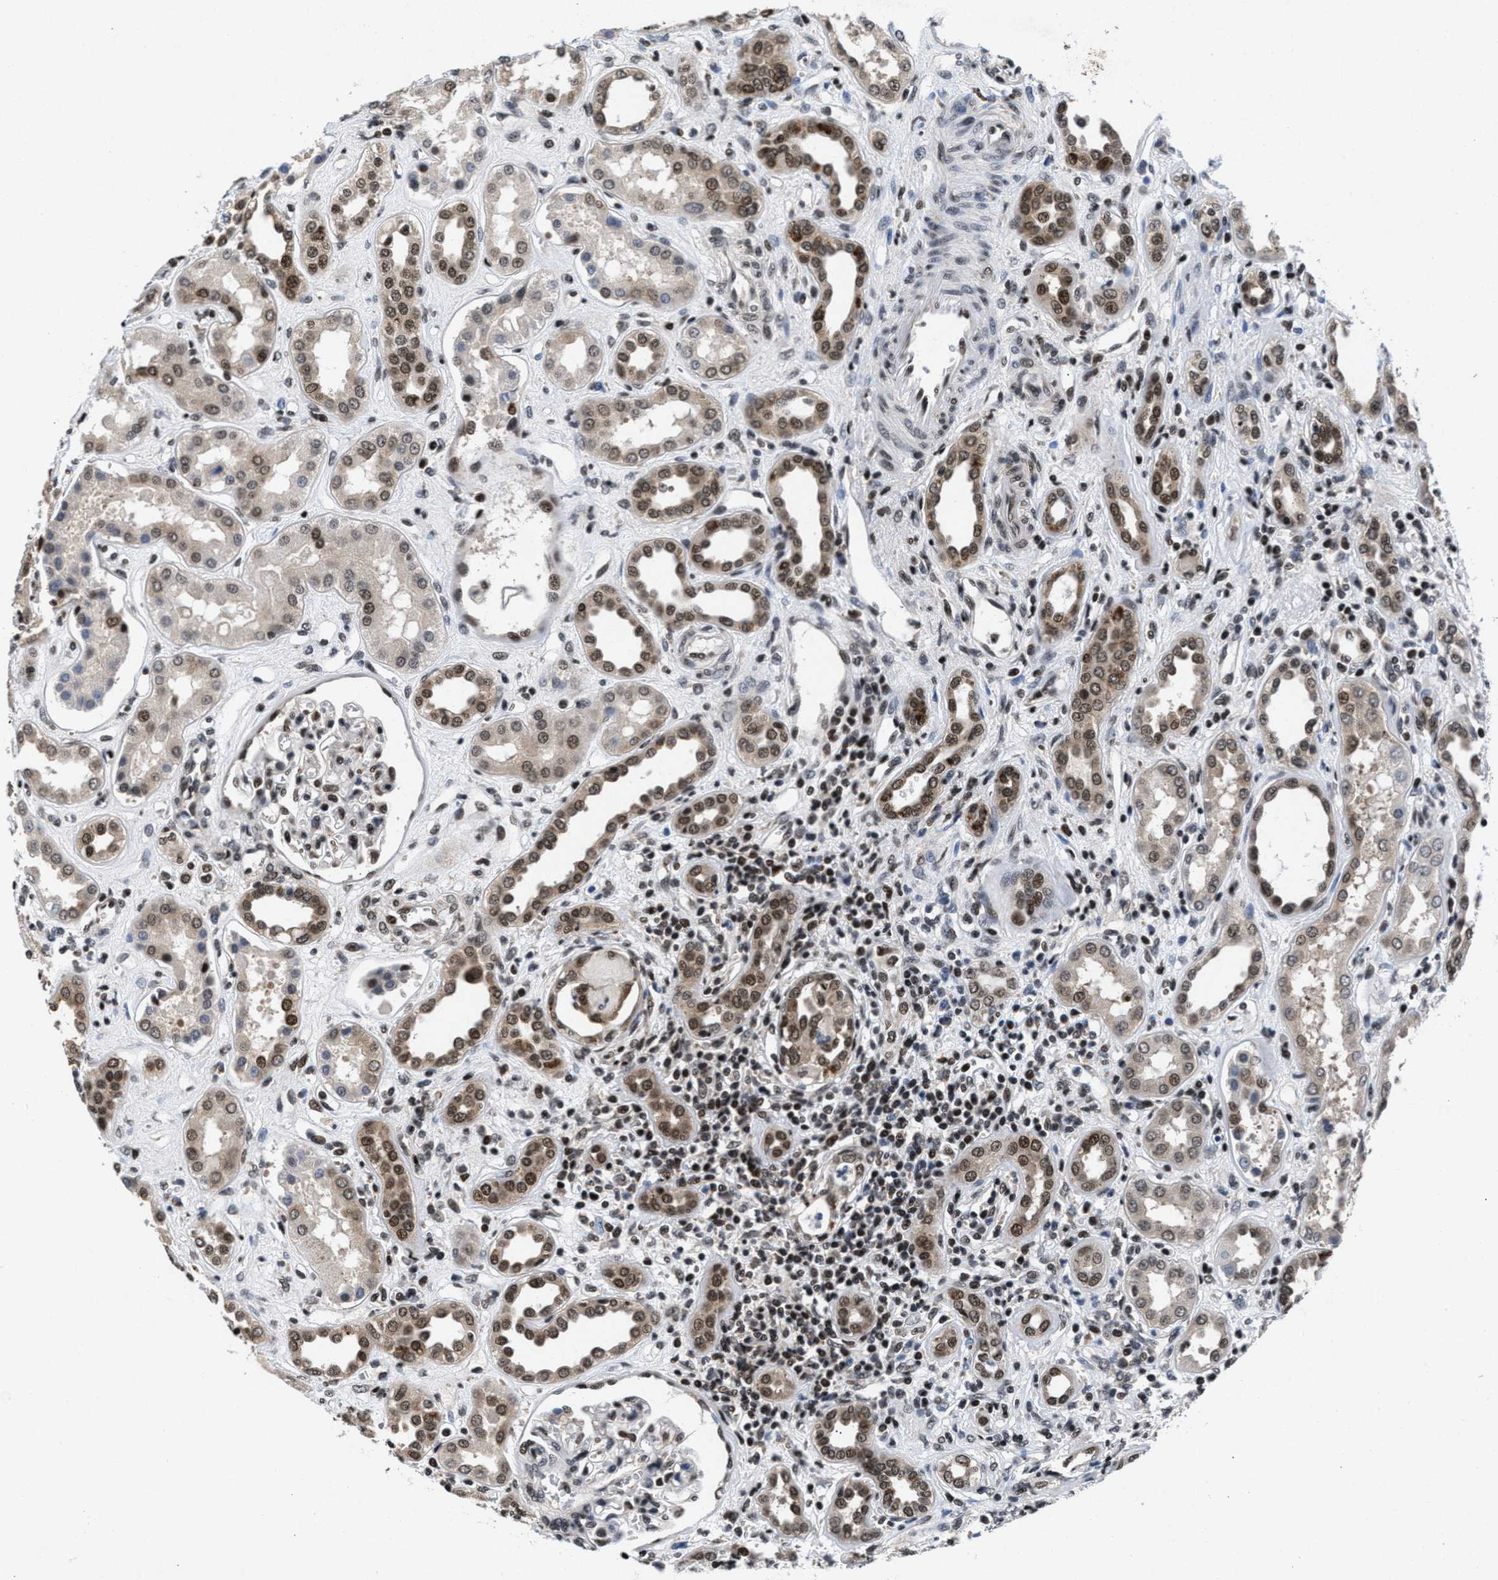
{"staining": {"intensity": "moderate", "quantity": "25%-75%", "location": "nuclear"}, "tissue": "kidney", "cell_type": "Cells in glomeruli", "image_type": "normal", "snomed": [{"axis": "morphology", "description": "Normal tissue, NOS"}, {"axis": "topography", "description": "Kidney"}], "caption": "Protein expression analysis of benign kidney exhibits moderate nuclear expression in about 25%-75% of cells in glomeruli. The staining is performed using DAB (3,3'-diaminobenzidine) brown chromogen to label protein expression. The nuclei are counter-stained blue using hematoxylin.", "gene": "WDR81", "patient": {"sex": "male", "age": 59}}